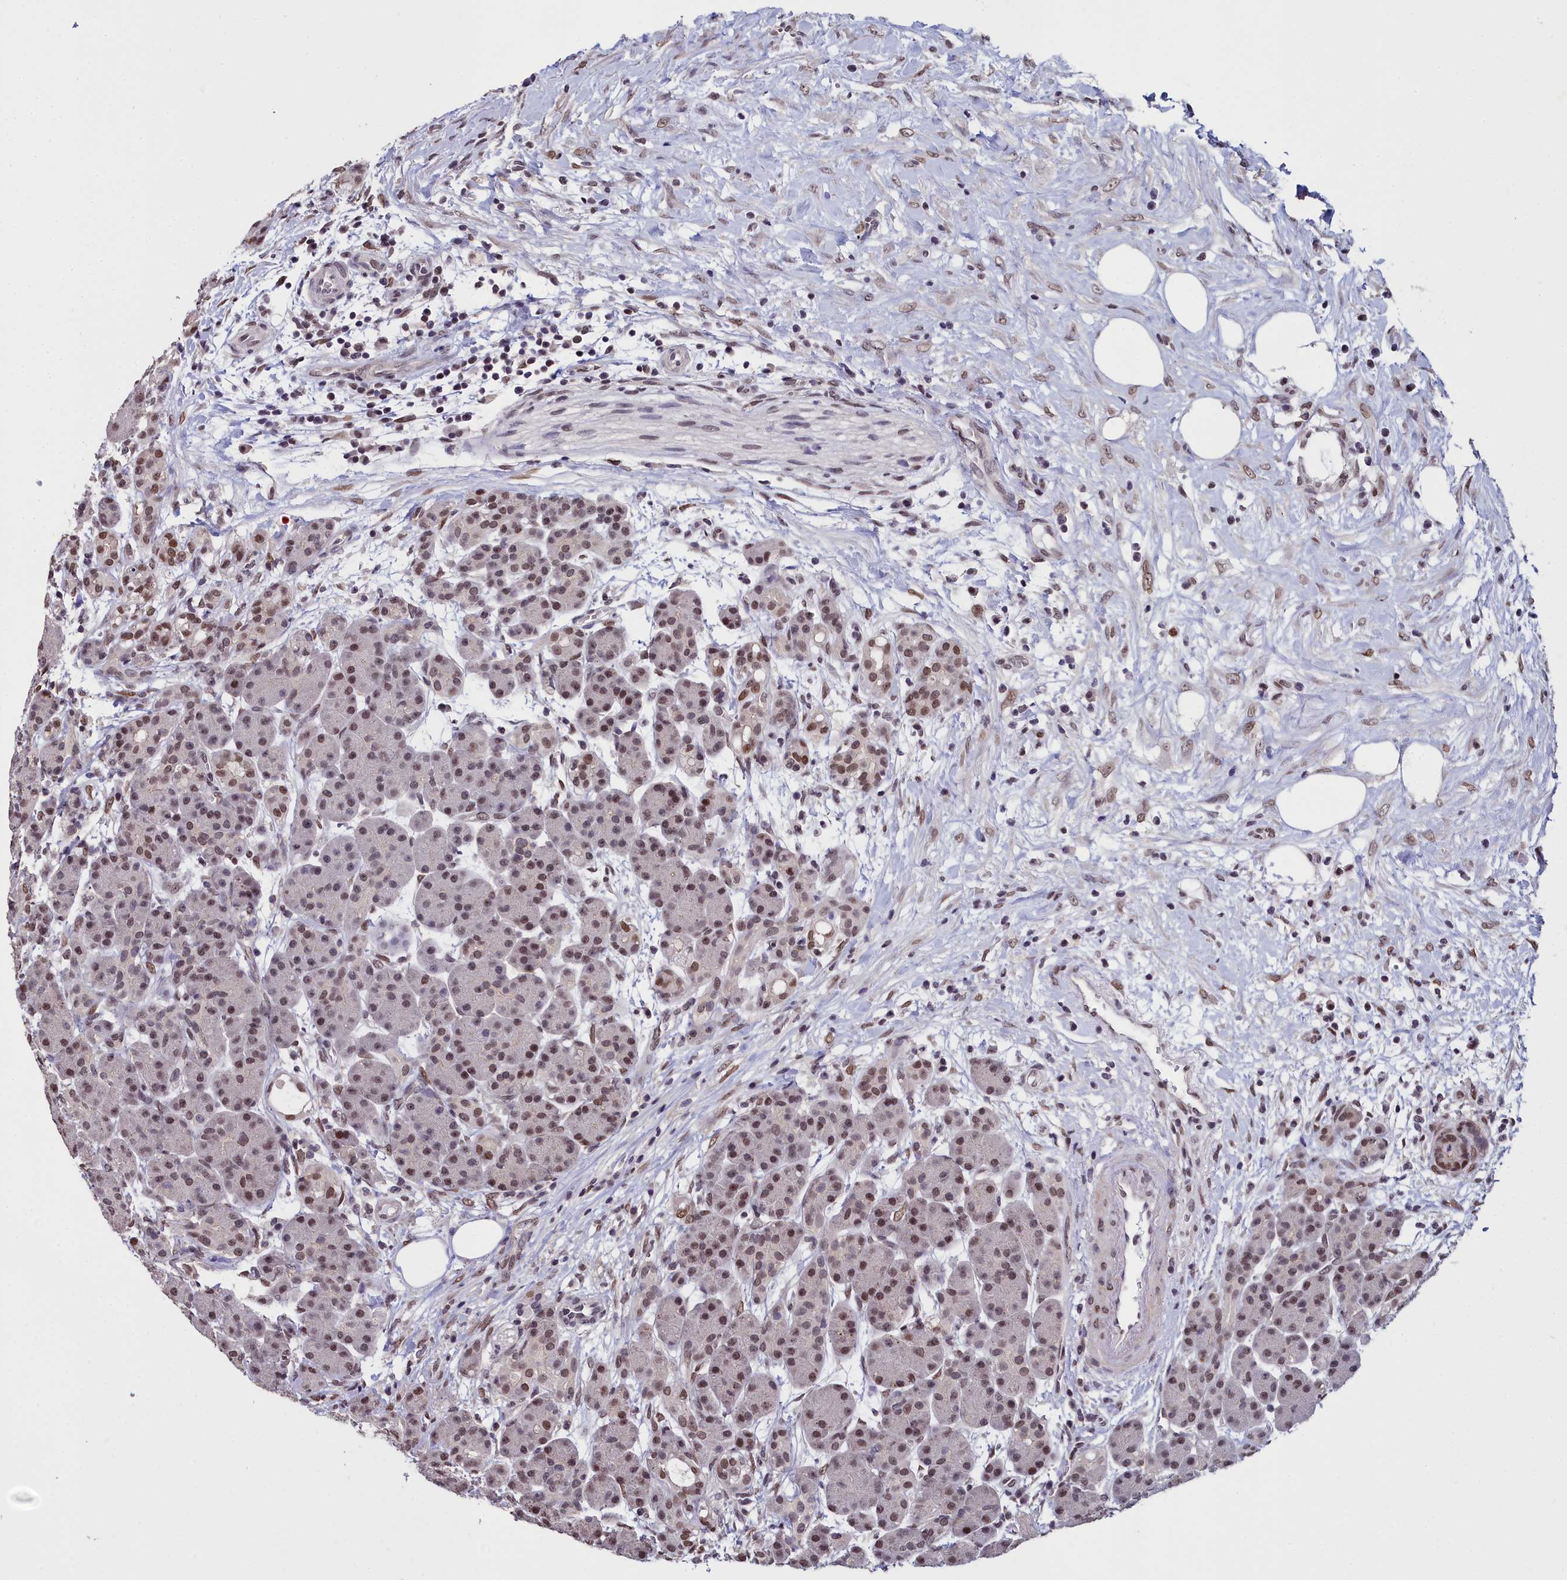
{"staining": {"intensity": "moderate", "quantity": ">75%", "location": "nuclear"}, "tissue": "pancreas", "cell_type": "Exocrine glandular cells", "image_type": "normal", "snomed": [{"axis": "morphology", "description": "Normal tissue, NOS"}, {"axis": "topography", "description": "Pancreas"}], "caption": "The photomicrograph shows immunohistochemical staining of unremarkable pancreas. There is moderate nuclear expression is present in approximately >75% of exocrine glandular cells. (DAB (3,3'-diaminobenzidine) IHC with brightfield microscopy, high magnification).", "gene": "CCDC97", "patient": {"sex": "male", "age": 63}}